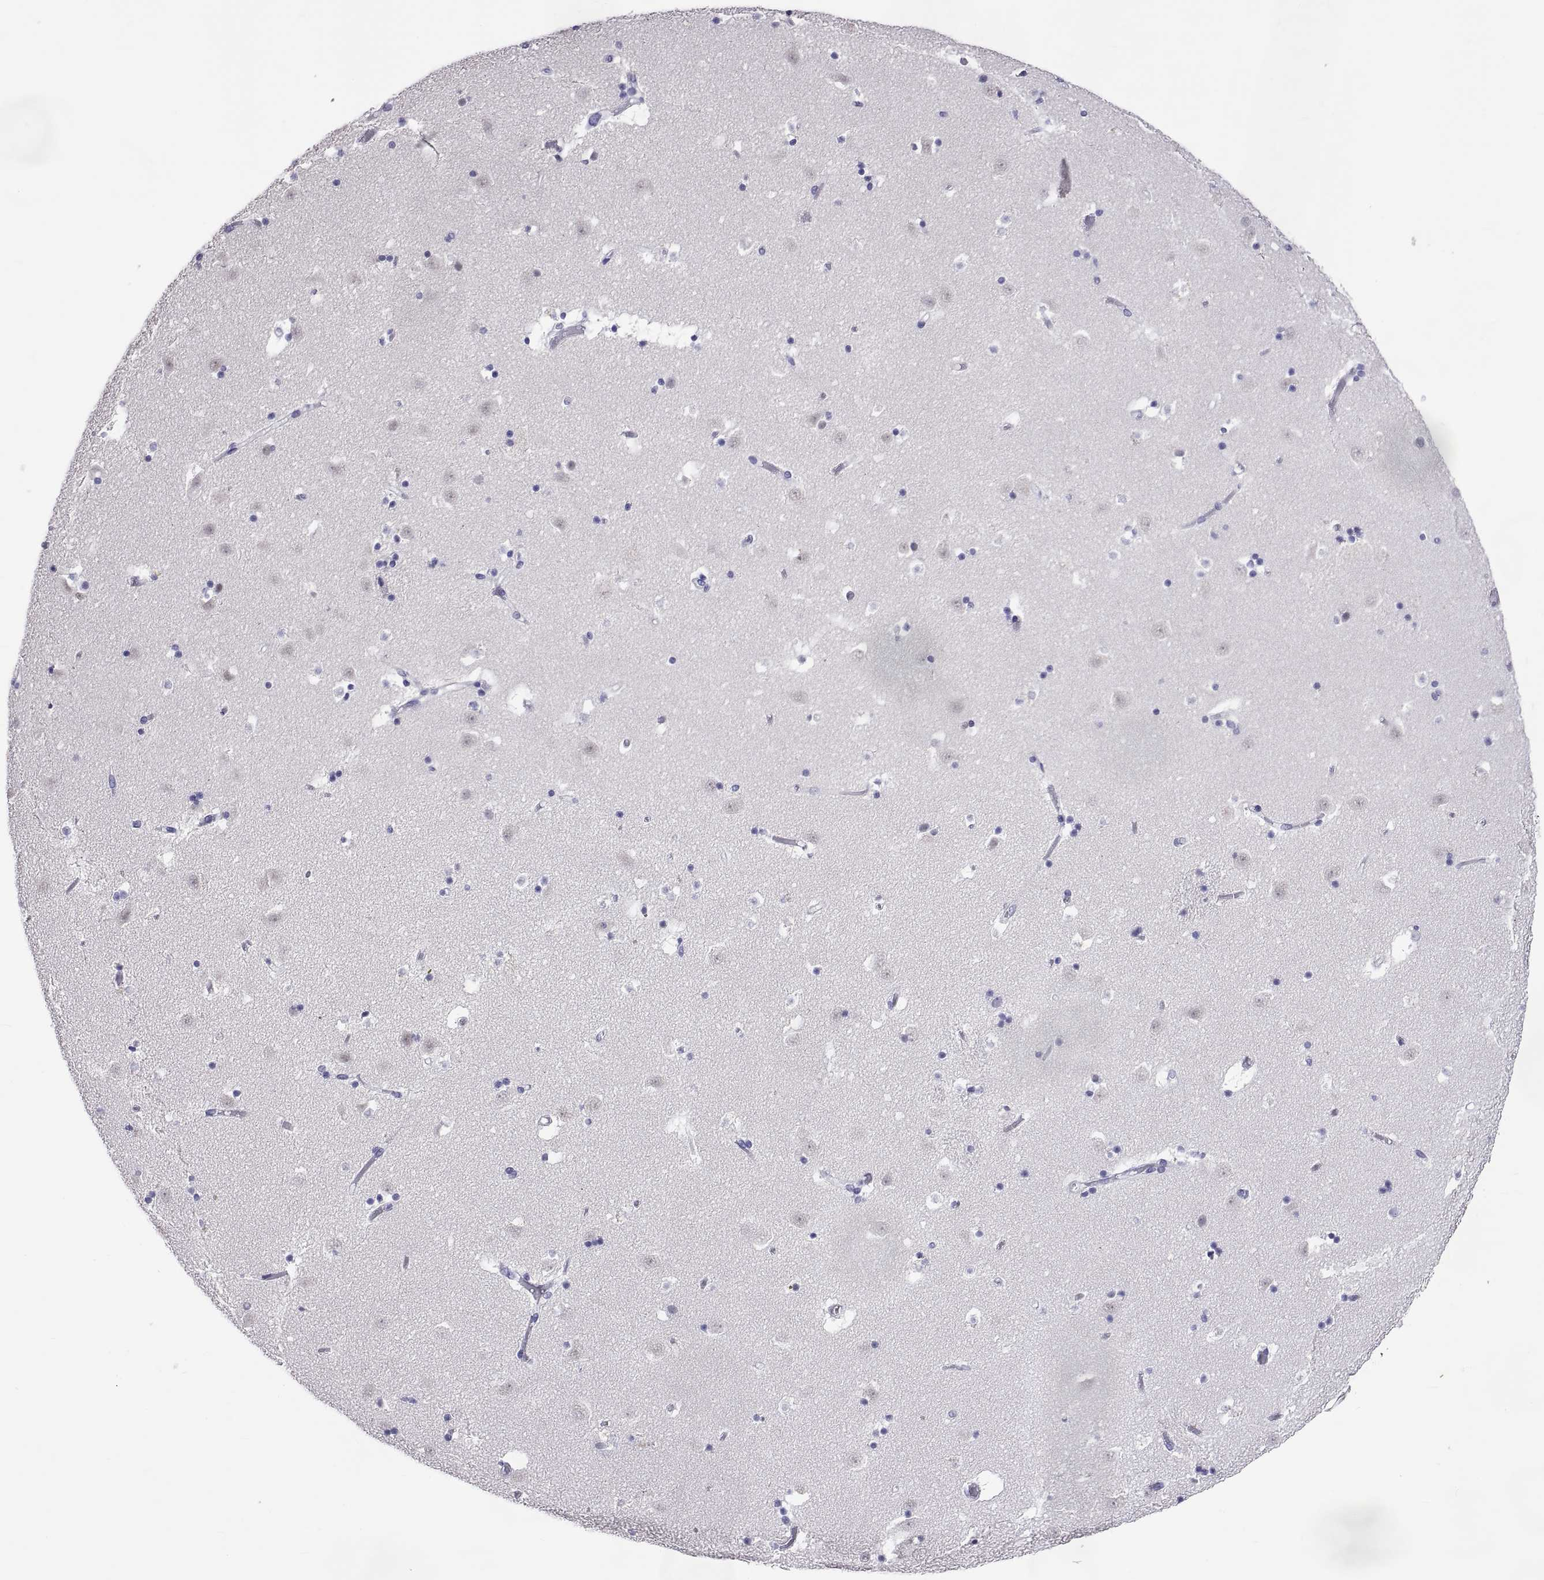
{"staining": {"intensity": "negative", "quantity": "none", "location": "none"}, "tissue": "caudate", "cell_type": "Glial cells", "image_type": "normal", "snomed": [{"axis": "morphology", "description": "Normal tissue, NOS"}, {"axis": "topography", "description": "Lateral ventricle wall"}], "caption": "This is an IHC micrograph of benign caudate. There is no positivity in glial cells.", "gene": "BSPH1", "patient": {"sex": "female", "age": 42}}